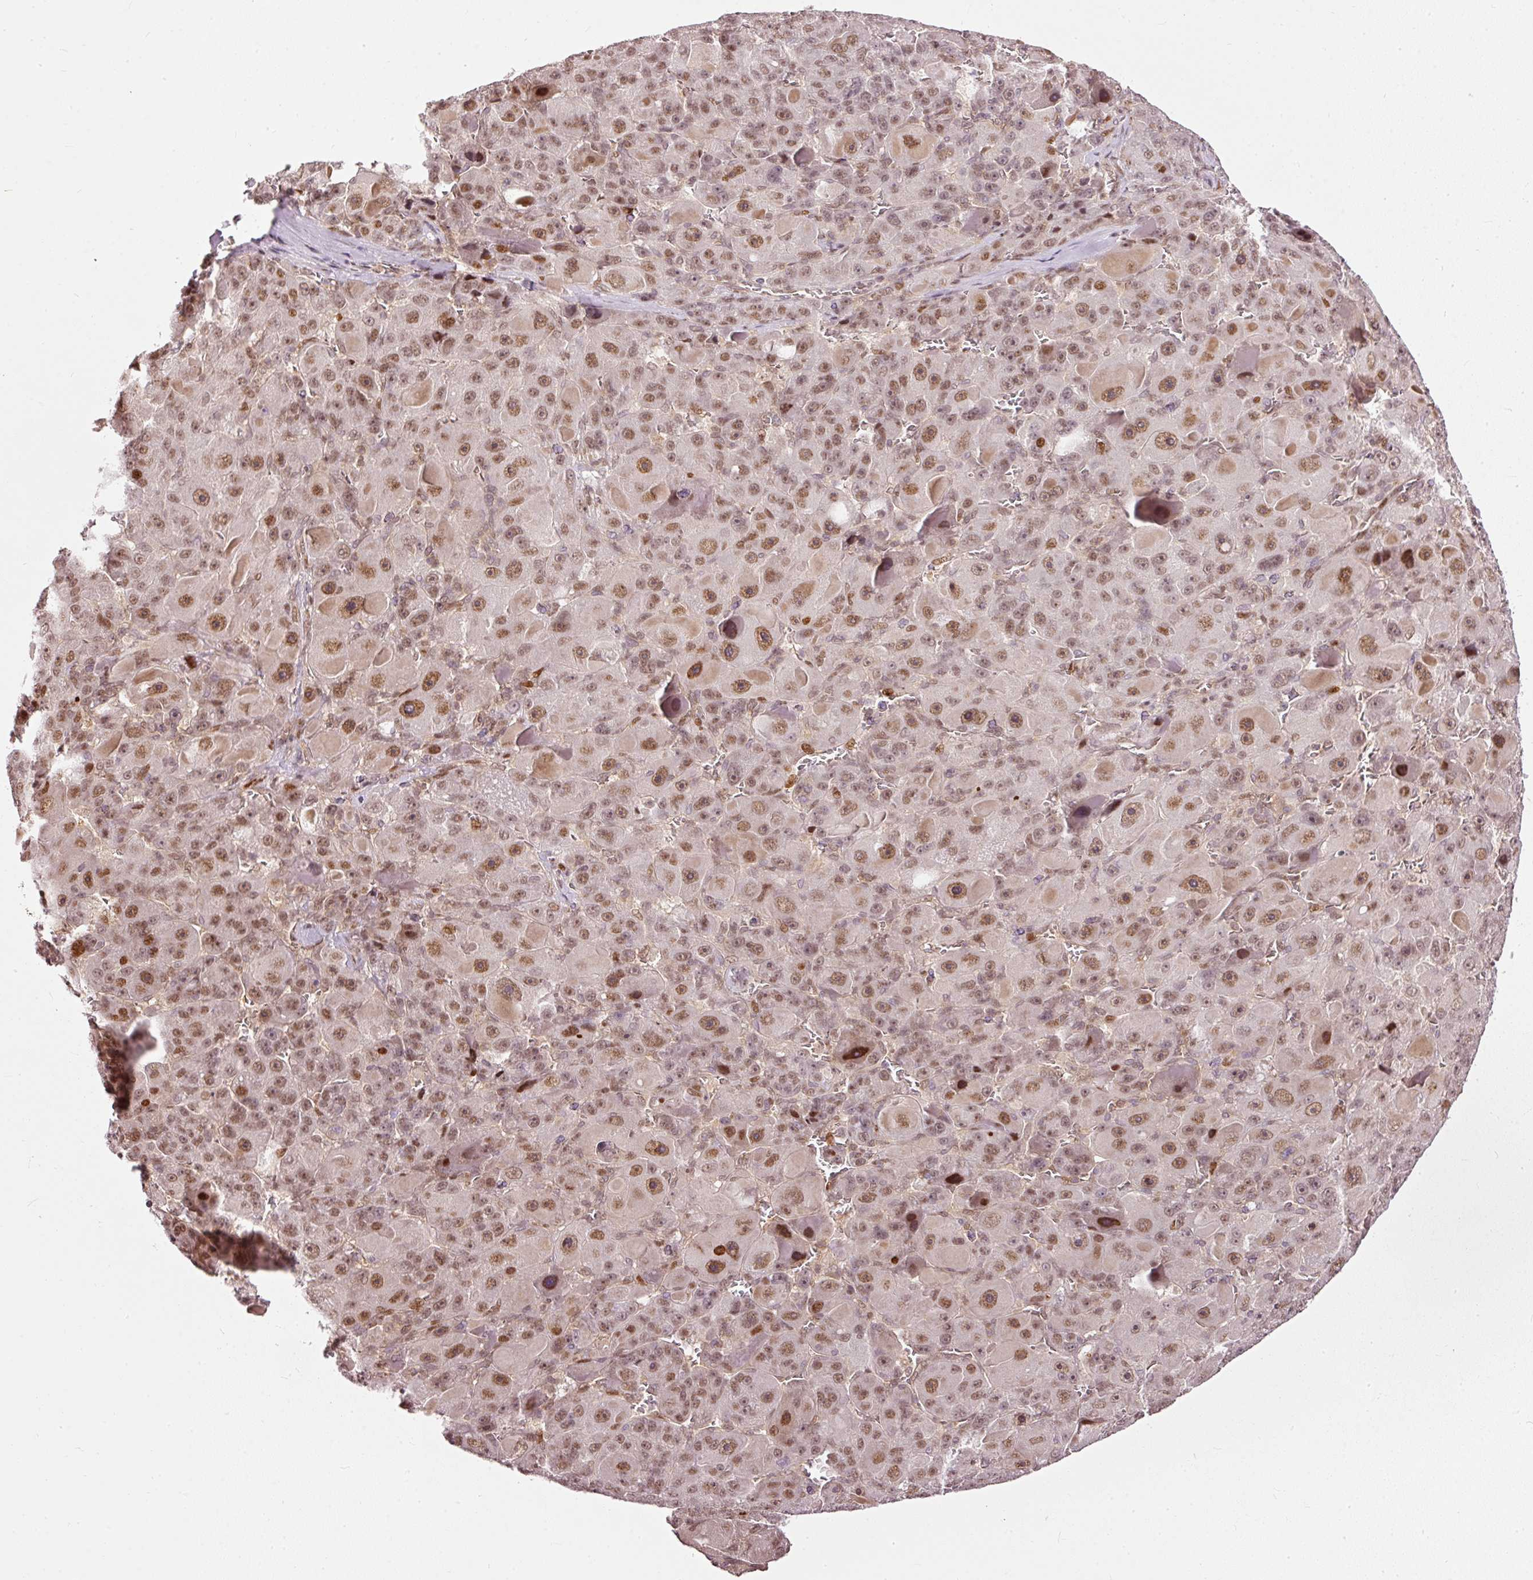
{"staining": {"intensity": "moderate", "quantity": ">75%", "location": "nuclear"}, "tissue": "liver cancer", "cell_type": "Tumor cells", "image_type": "cancer", "snomed": [{"axis": "morphology", "description": "Carcinoma, Hepatocellular, NOS"}, {"axis": "topography", "description": "Liver"}], "caption": "Immunohistochemical staining of human liver cancer demonstrates medium levels of moderate nuclear protein staining in approximately >75% of tumor cells.", "gene": "ZNF778", "patient": {"sex": "male", "age": 76}}